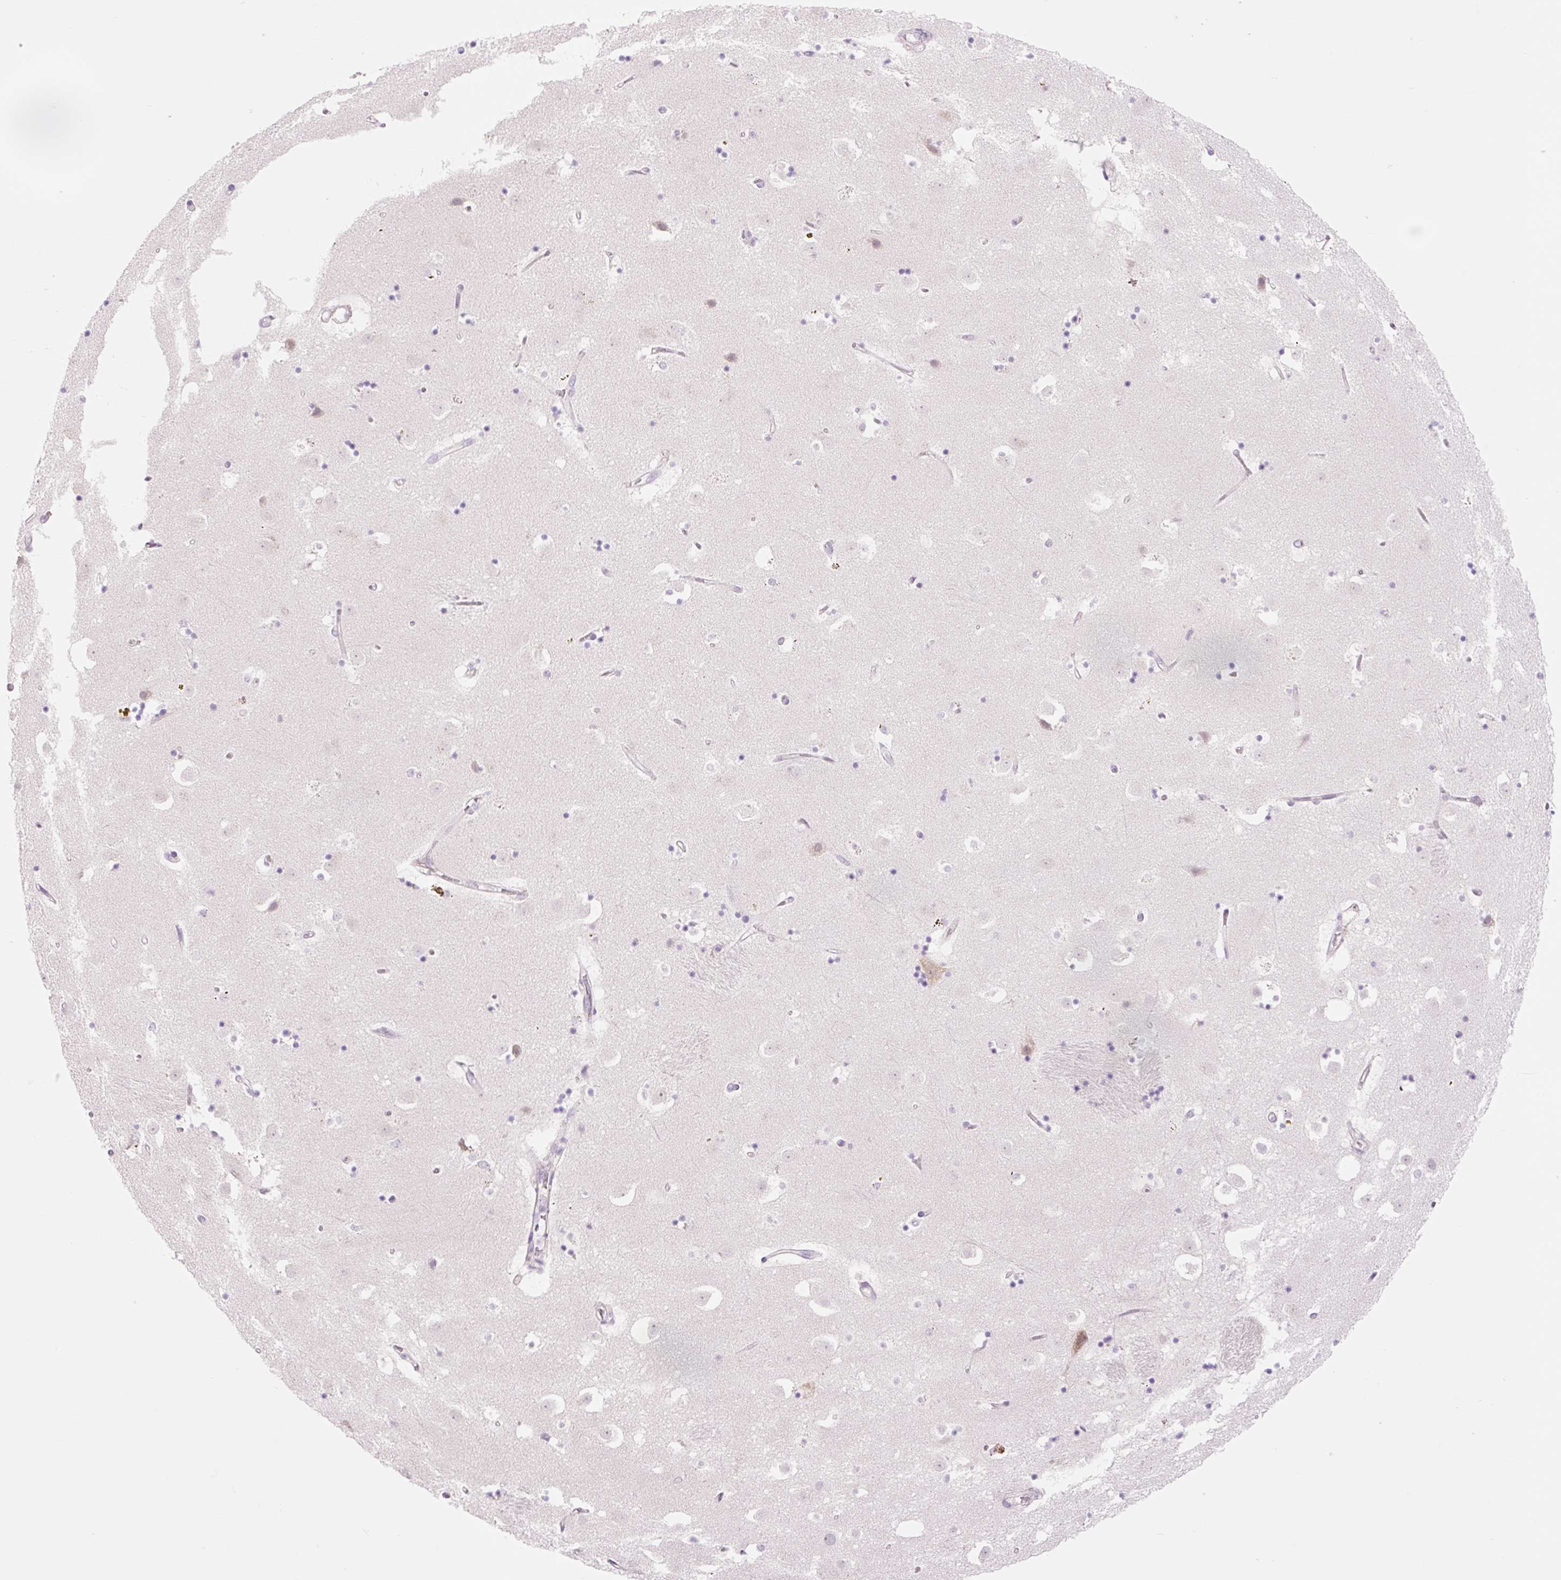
{"staining": {"intensity": "negative", "quantity": "none", "location": "none"}, "tissue": "caudate", "cell_type": "Glial cells", "image_type": "normal", "snomed": [{"axis": "morphology", "description": "Normal tissue, NOS"}, {"axis": "topography", "description": "Lateral ventricle wall"}], "caption": "Human caudate stained for a protein using IHC exhibits no expression in glial cells.", "gene": "CELF6", "patient": {"sex": "male", "age": 58}}